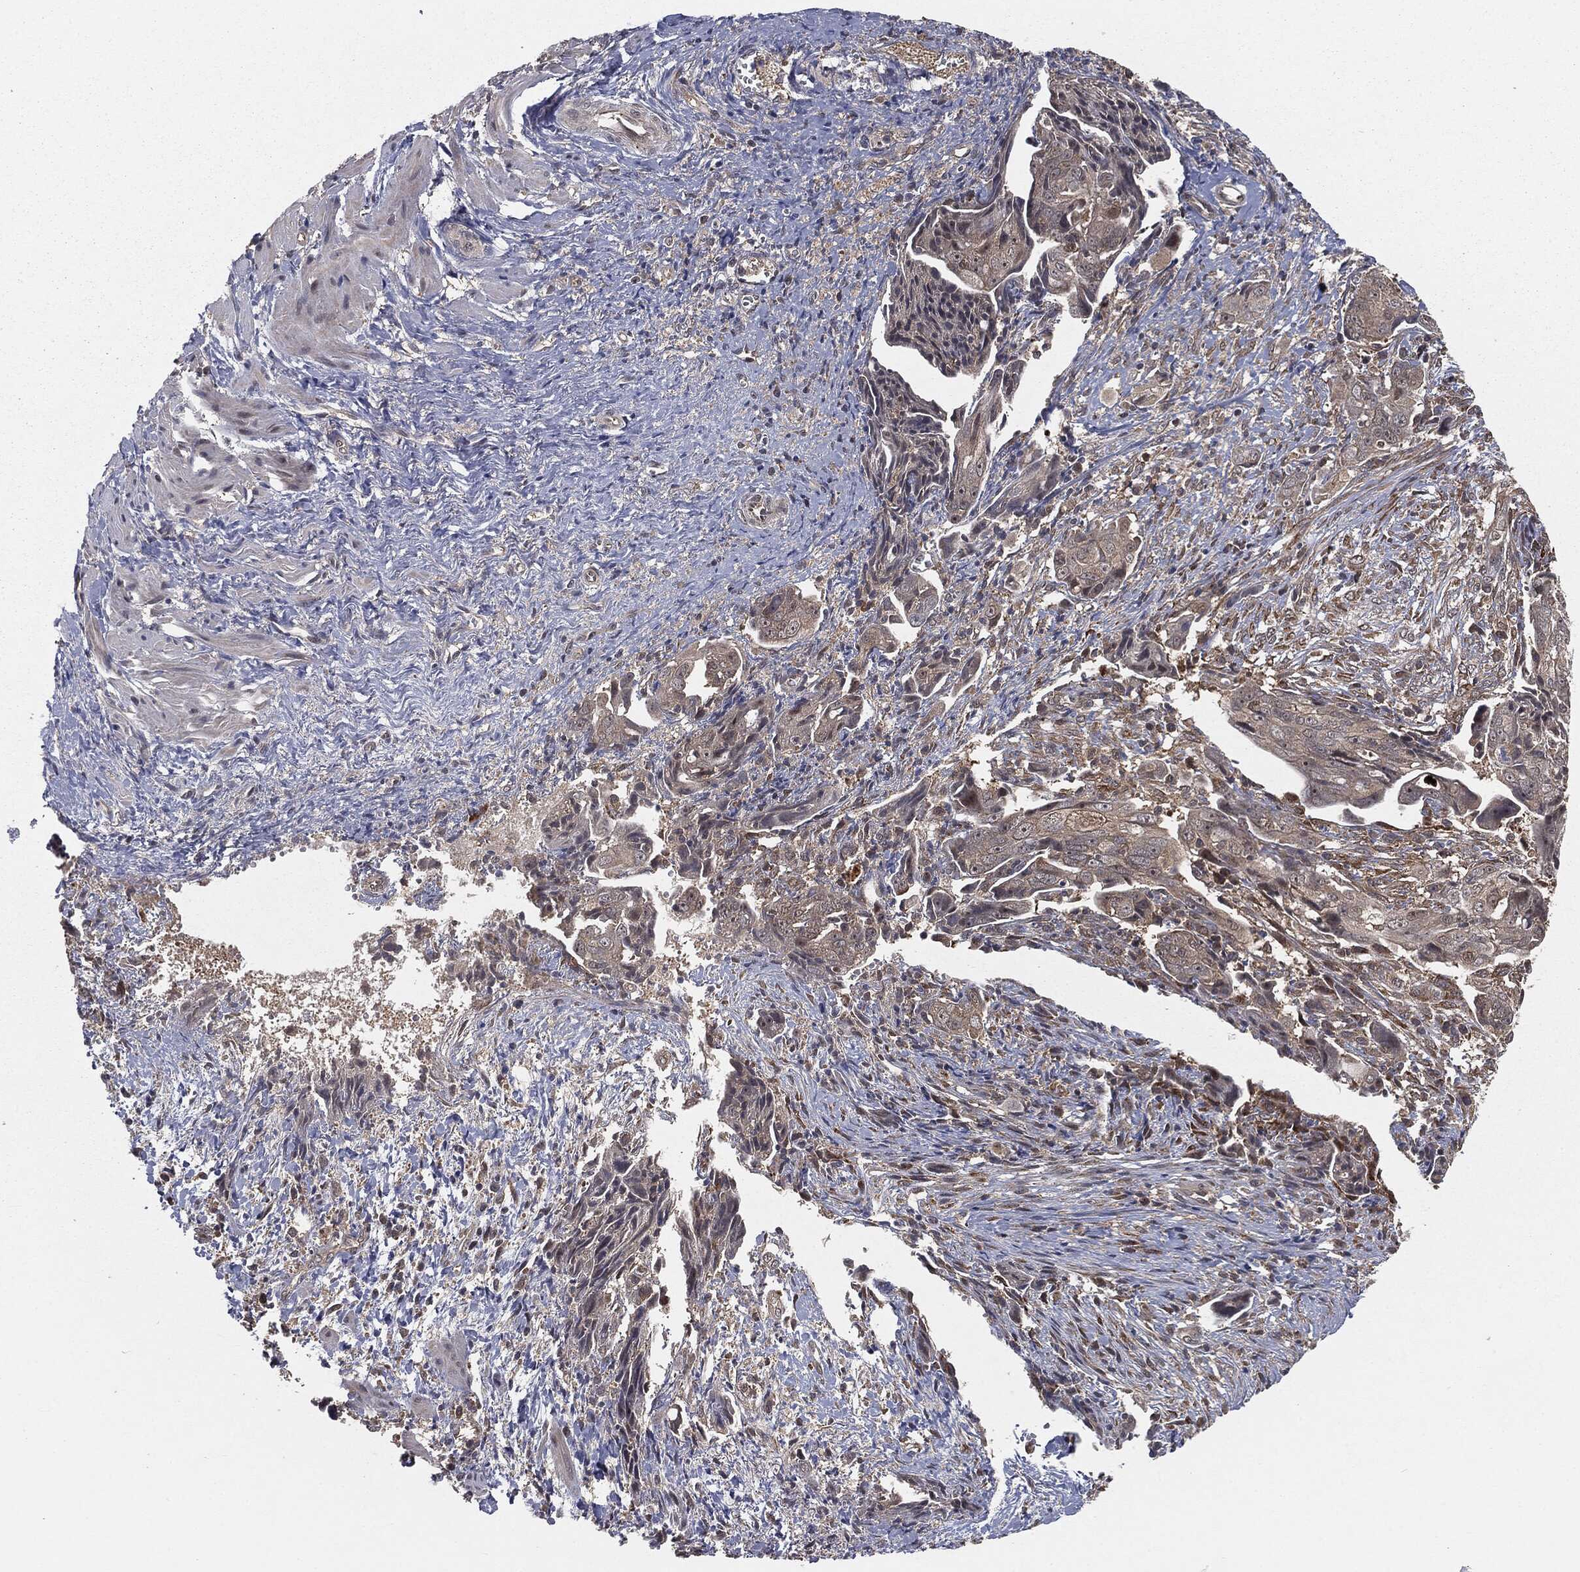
{"staining": {"intensity": "negative", "quantity": "none", "location": "none"}, "tissue": "ovarian cancer", "cell_type": "Tumor cells", "image_type": "cancer", "snomed": [{"axis": "morphology", "description": "Carcinoma, endometroid"}, {"axis": "topography", "description": "Ovary"}], "caption": "A micrograph of endometroid carcinoma (ovarian) stained for a protein reveals no brown staining in tumor cells.", "gene": "FBXO7", "patient": {"sex": "female", "age": 70}}